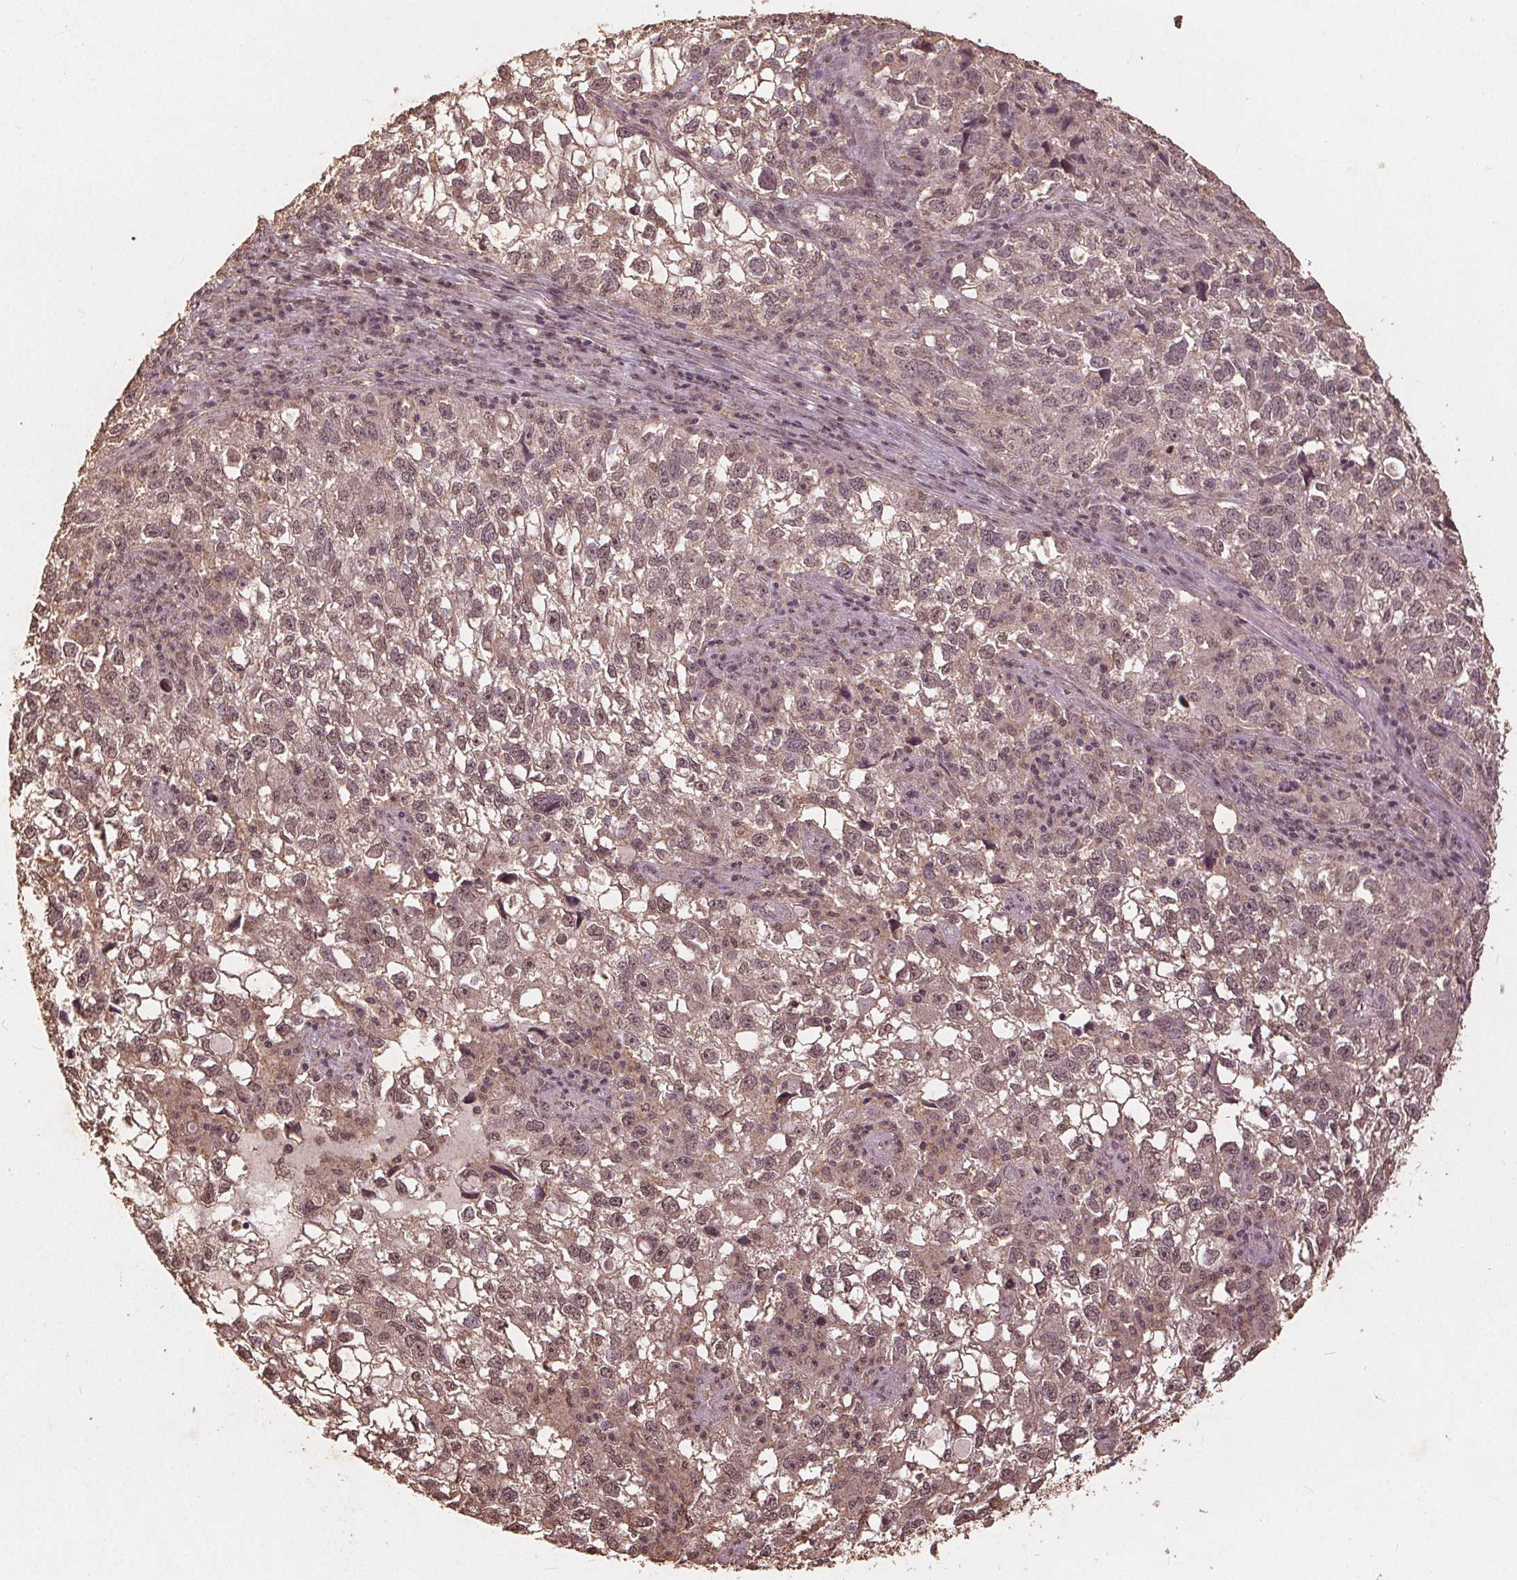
{"staining": {"intensity": "weak", "quantity": ">75%", "location": "cytoplasmic/membranous,nuclear"}, "tissue": "cervical cancer", "cell_type": "Tumor cells", "image_type": "cancer", "snomed": [{"axis": "morphology", "description": "Squamous cell carcinoma, NOS"}, {"axis": "topography", "description": "Cervix"}], "caption": "This image exhibits IHC staining of cervical cancer (squamous cell carcinoma), with low weak cytoplasmic/membranous and nuclear staining in about >75% of tumor cells.", "gene": "DSG3", "patient": {"sex": "female", "age": 55}}